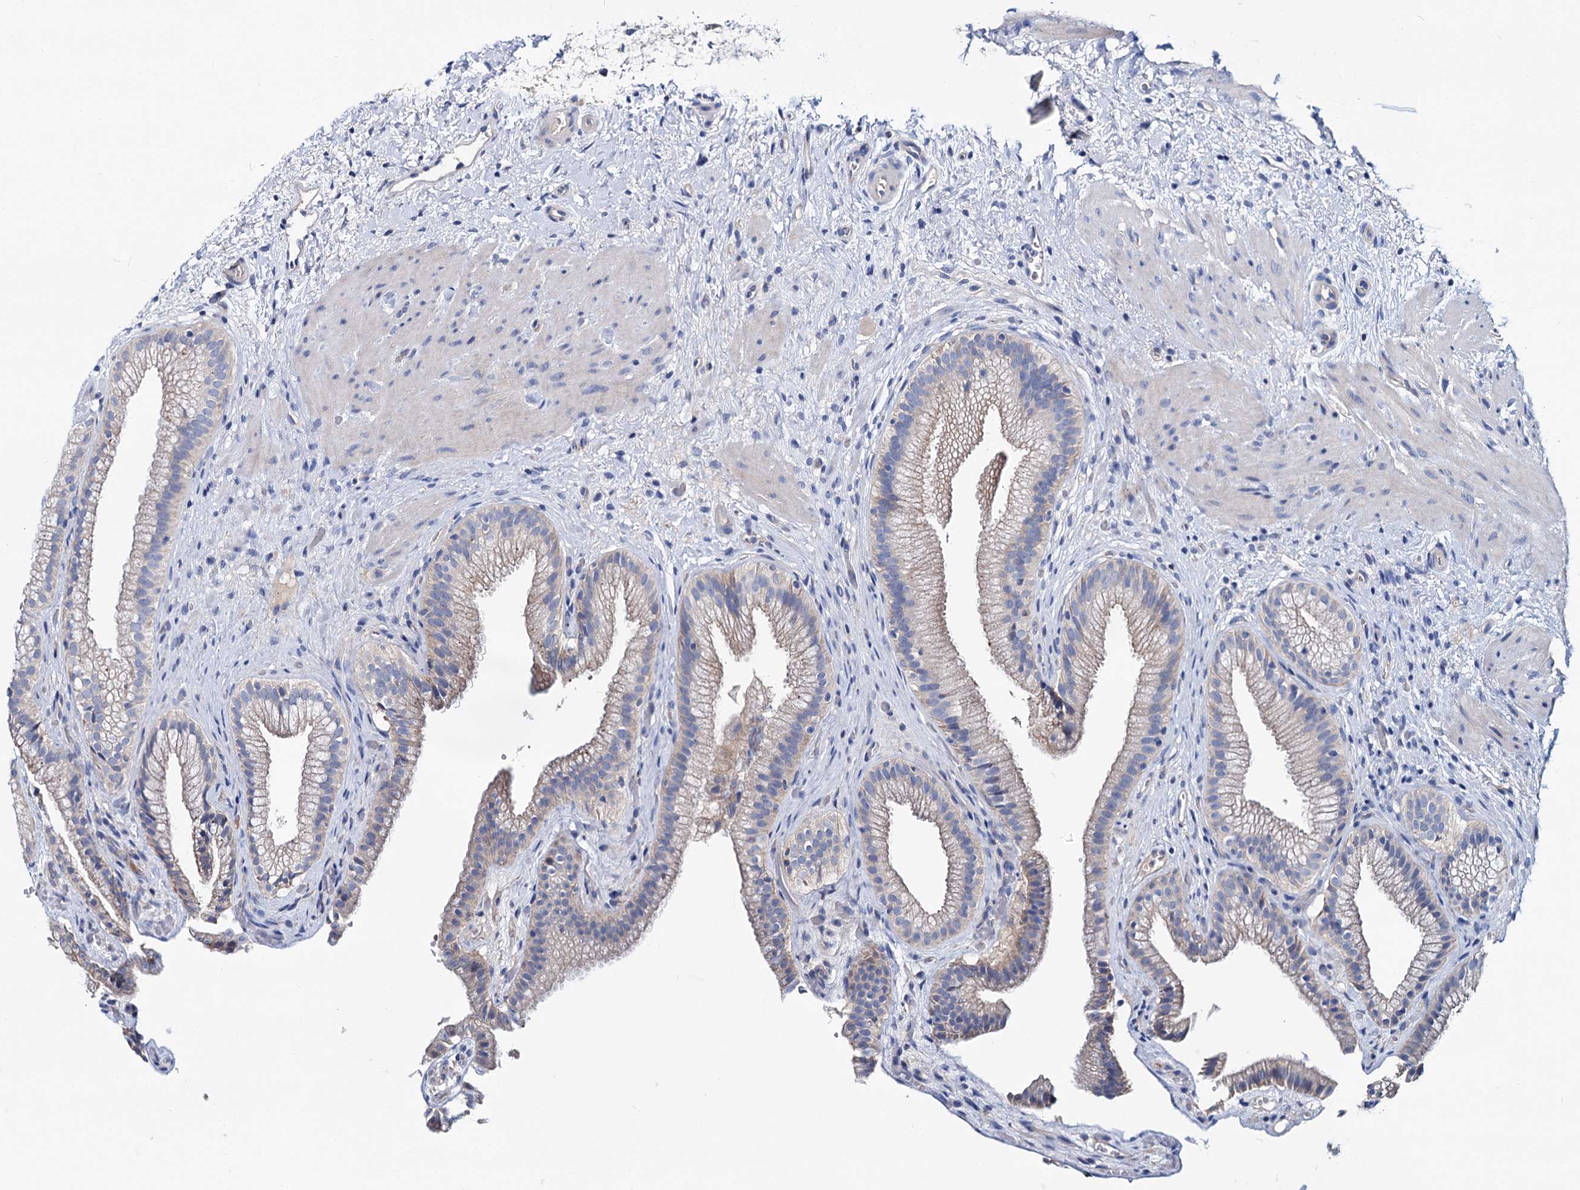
{"staining": {"intensity": "weak", "quantity": "<25%", "location": "cytoplasmic/membranous"}, "tissue": "gallbladder", "cell_type": "Glandular cells", "image_type": "normal", "snomed": [{"axis": "morphology", "description": "Normal tissue, NOS"}, {"axis": "morphology", "description": "Inflammation, NOS"}, {"axis": "topography", "description": "Gallbladder"}], "caption": "IHC photomicrograph of benign gallbladder stained for a protein (brown), which displays no positivity in glandular cells. (Stains: DAB immunohistochemistry (IHC) with hematoxylin counter stain, Microscopy: brightfield microscopy at high magnification).", "gene": "DYDC2", "patient": {"sex": "male", "age": 51}}